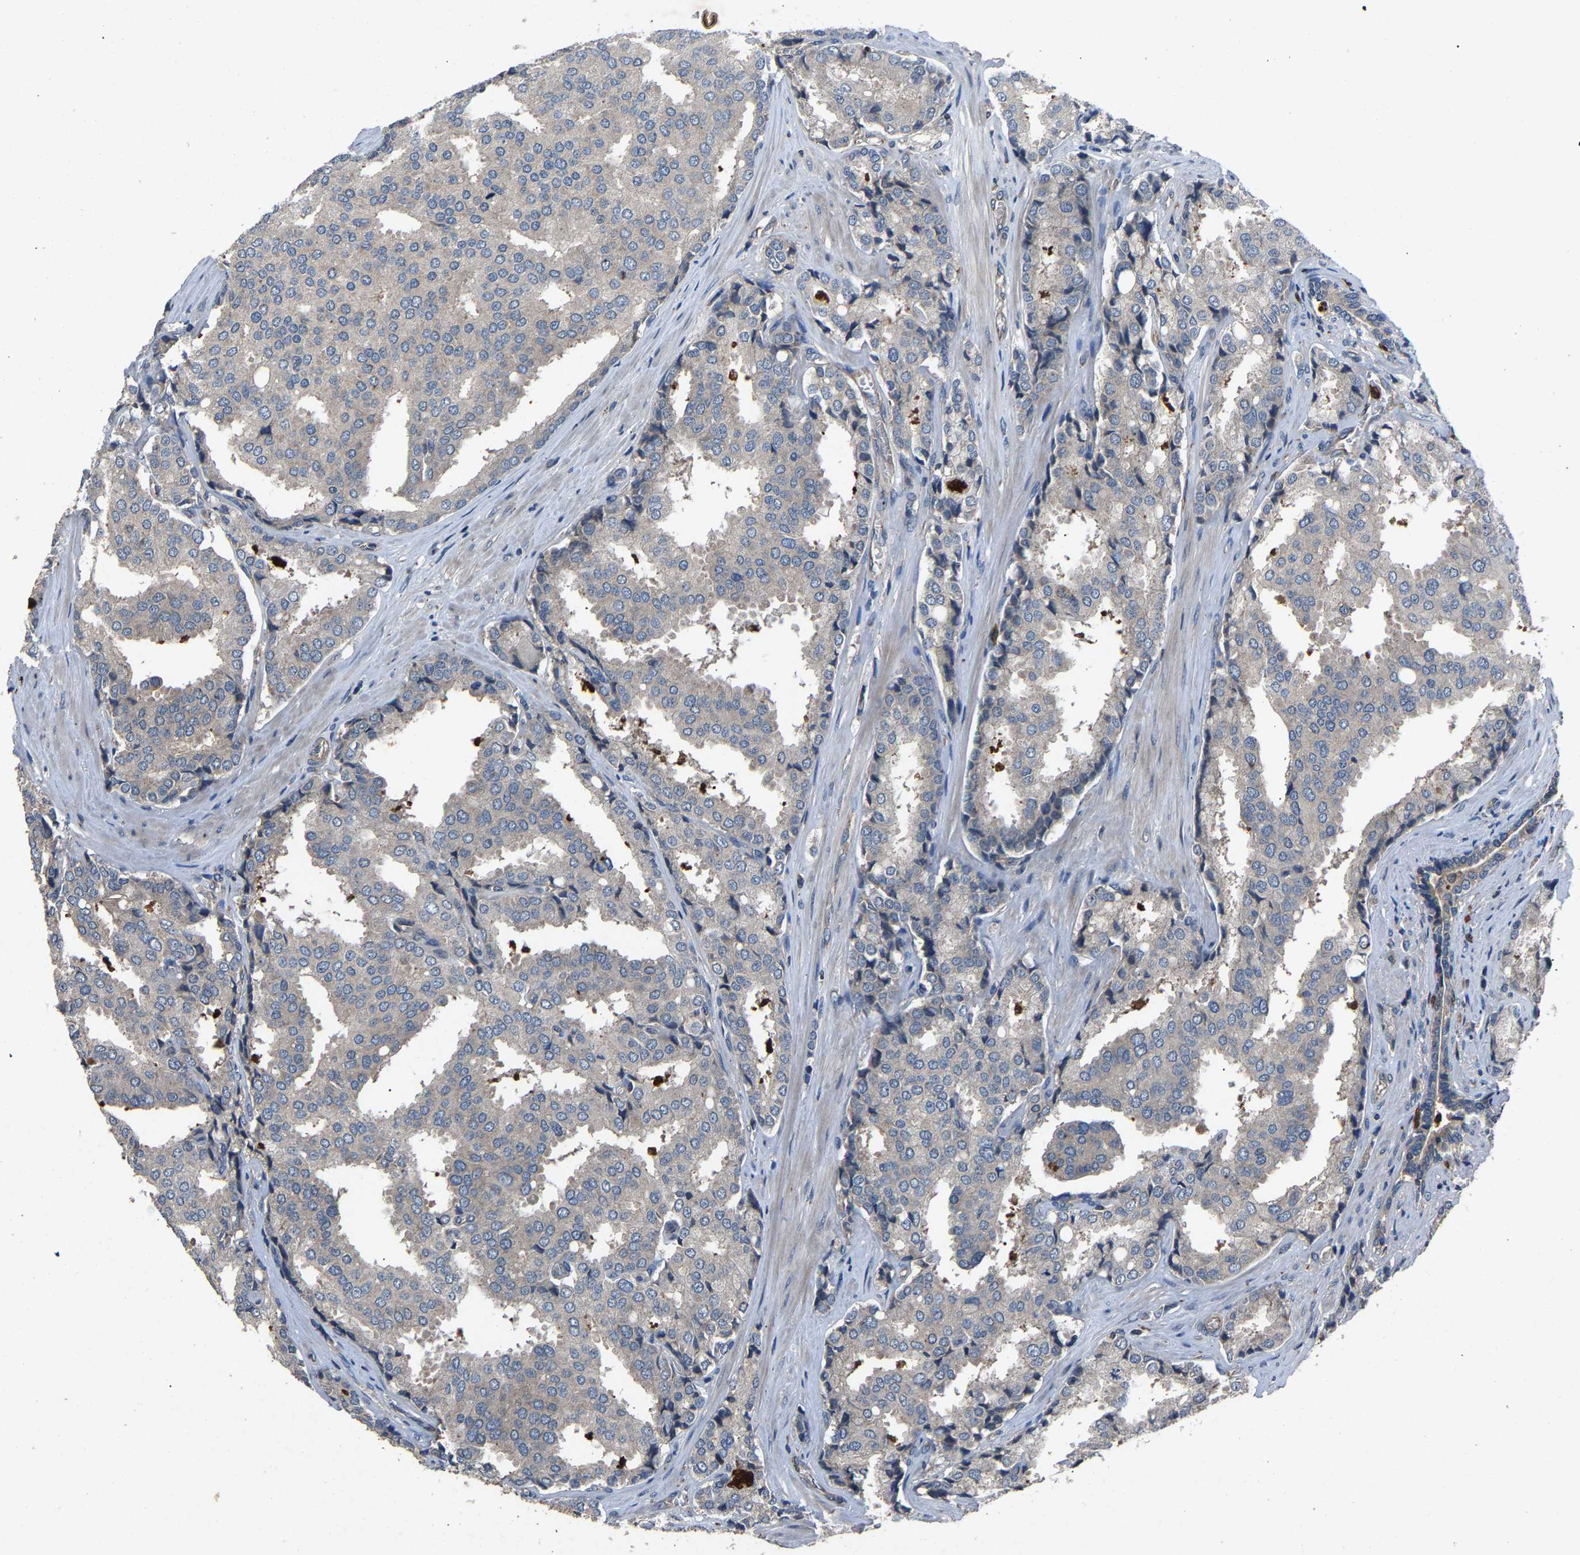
{"staining": {"intensity": "negative", "quantity": "none", "location": "none"}, "tissue": "prostate cancer", "cell_type": "Tumor cells", "image_type": "cancer", "snomed": [{"axis": "morphology", "description": "Adenocarcinoma, High grade"}, {"axis": "topography", "description": "Prostate"}], "caption": "Immunohistochemistry photomicrograph of prostate cancer (adenocarcinoma (high-grade)) stained for a protein (brown), which shows no expression in tumor cells.", "gene": "PPID", "patient": {"sex": "male", "age": 50}}